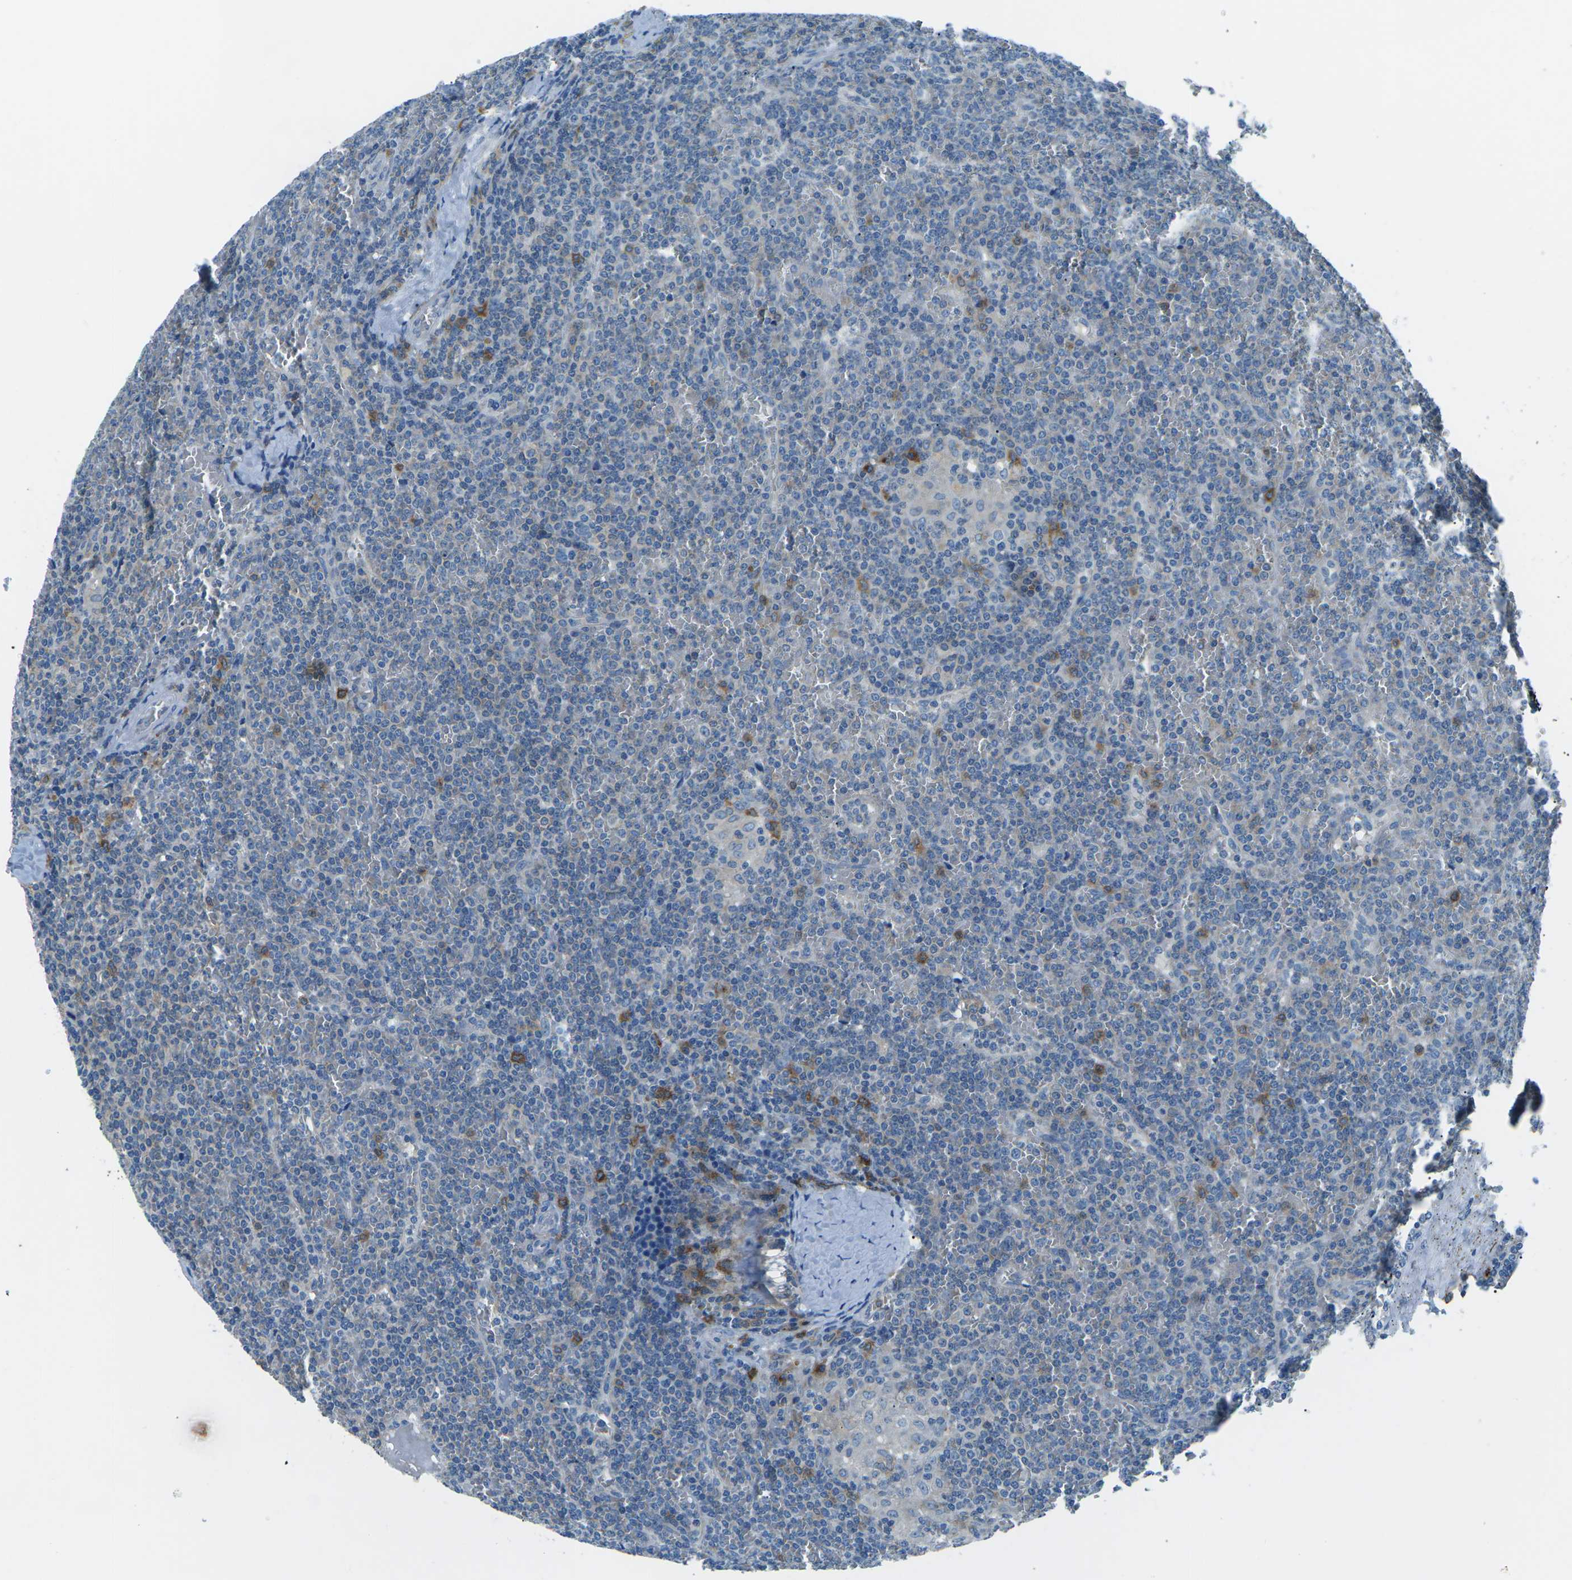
{"staining": {"intensity": "negative", "quantity": "none", "location": "none"}, "tissue": "lymphoma", "cell_type": "Tumor cells", "image_type": "cancer", "snomed": [{"axis": "morphology", "description": "Malignant lymphoma, non-Hodgkin's type, Low grade"}, {"axis": "topography", "description": "Spleen"}], "caption": "Immunohistochemical staining of lymphoma reveals no significant positivity in tumor cells.", "gene": "CD1D", "patient": {"sex": "female", "age": 19}}